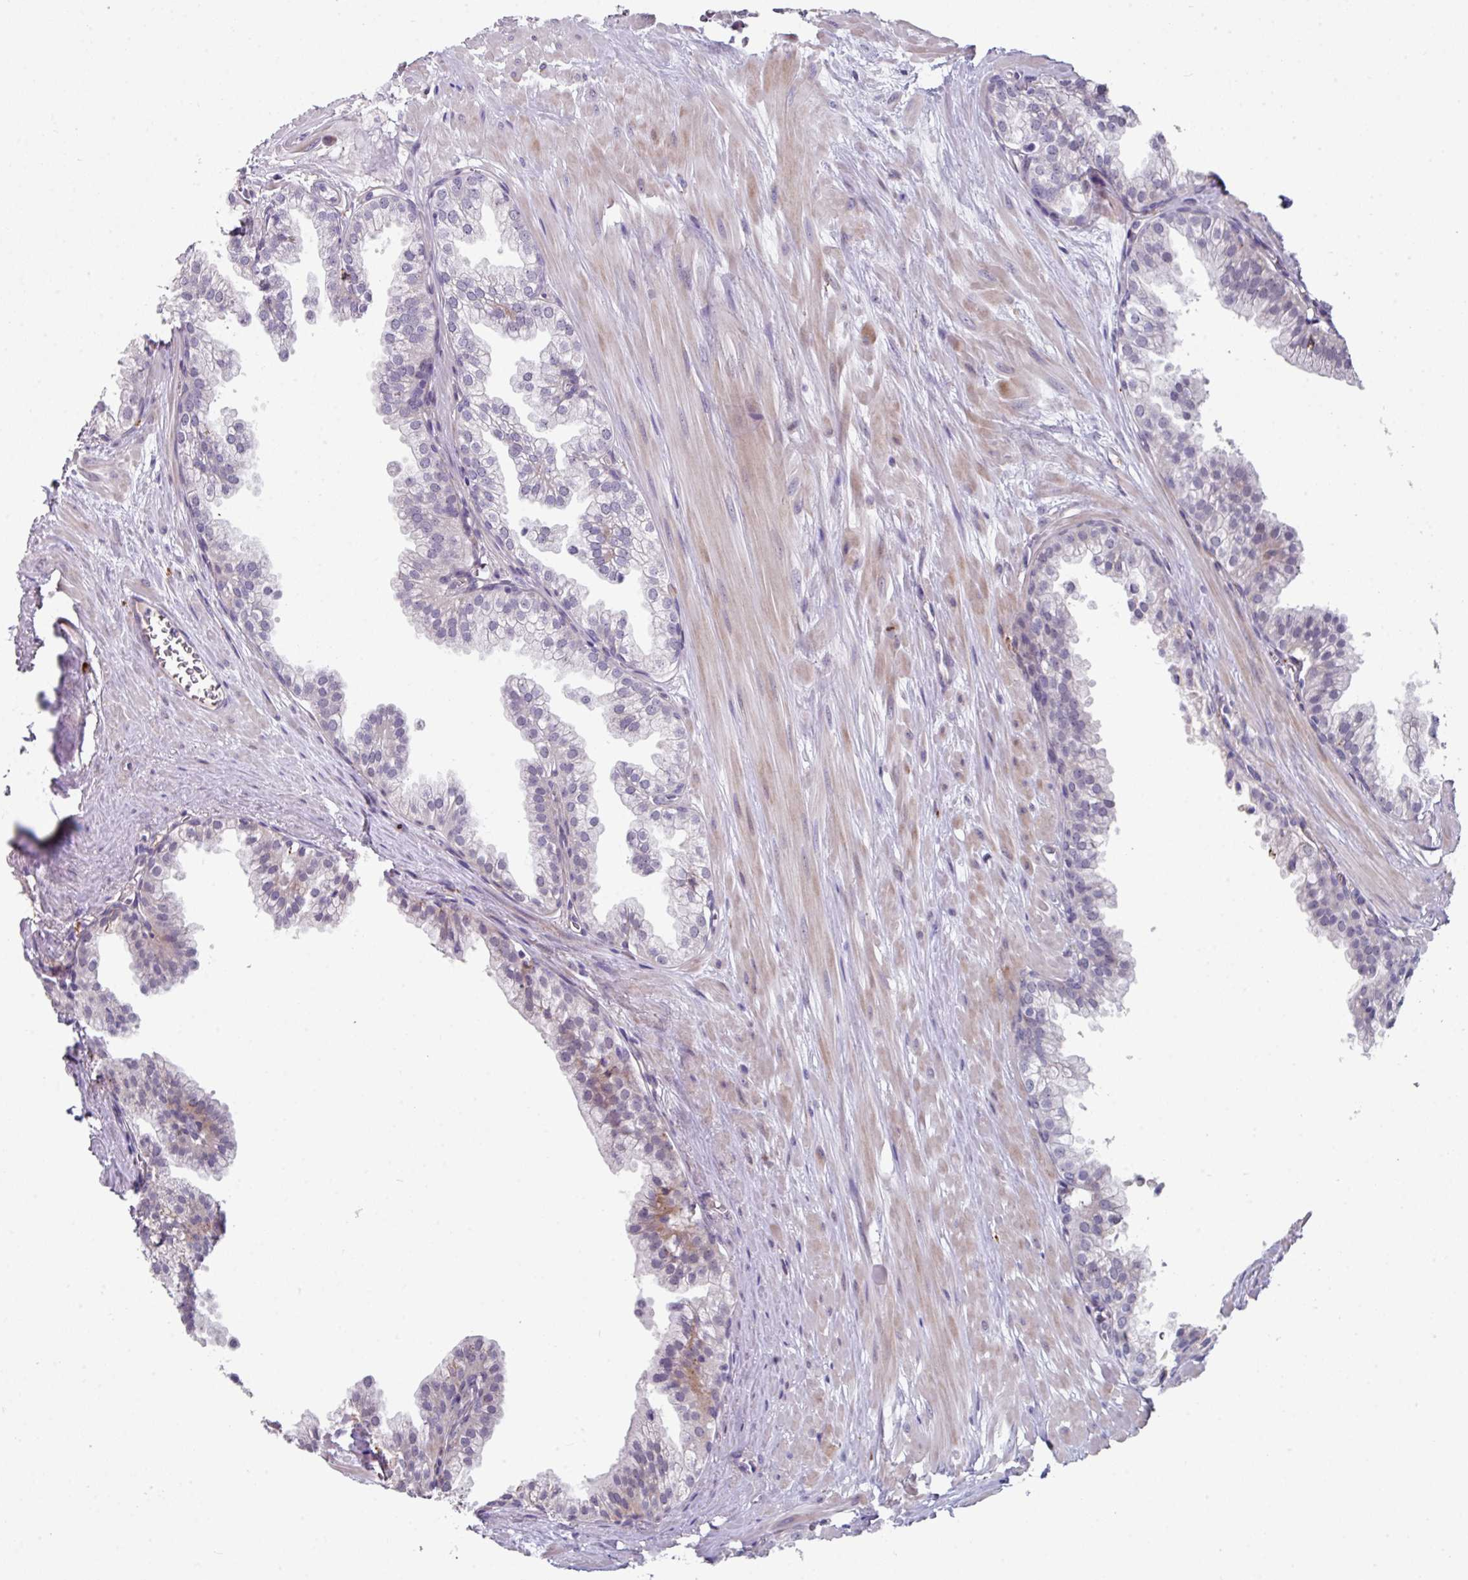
{"staining": {"intensity": "weak", "quantity": "<25%", "location": "cytoplasmic/membranous"}, "tissue": "prostate", "cell_type": "Glandular cells", "image_type": "normal", "snomed": [{"axis": "morphology", "description": "Normal tissue, NOS"}, {"axis": "topography", "description": "Prostate"}, {"axis": "topography", "description": "Peripheral nerve tissue"}], "caption": "Prostate stained for a protein using immunohistochemistry (IHC) shows no staining glandular cells.", "gene": "BMS1", "patient": {"sex": "male", "age": 55}}